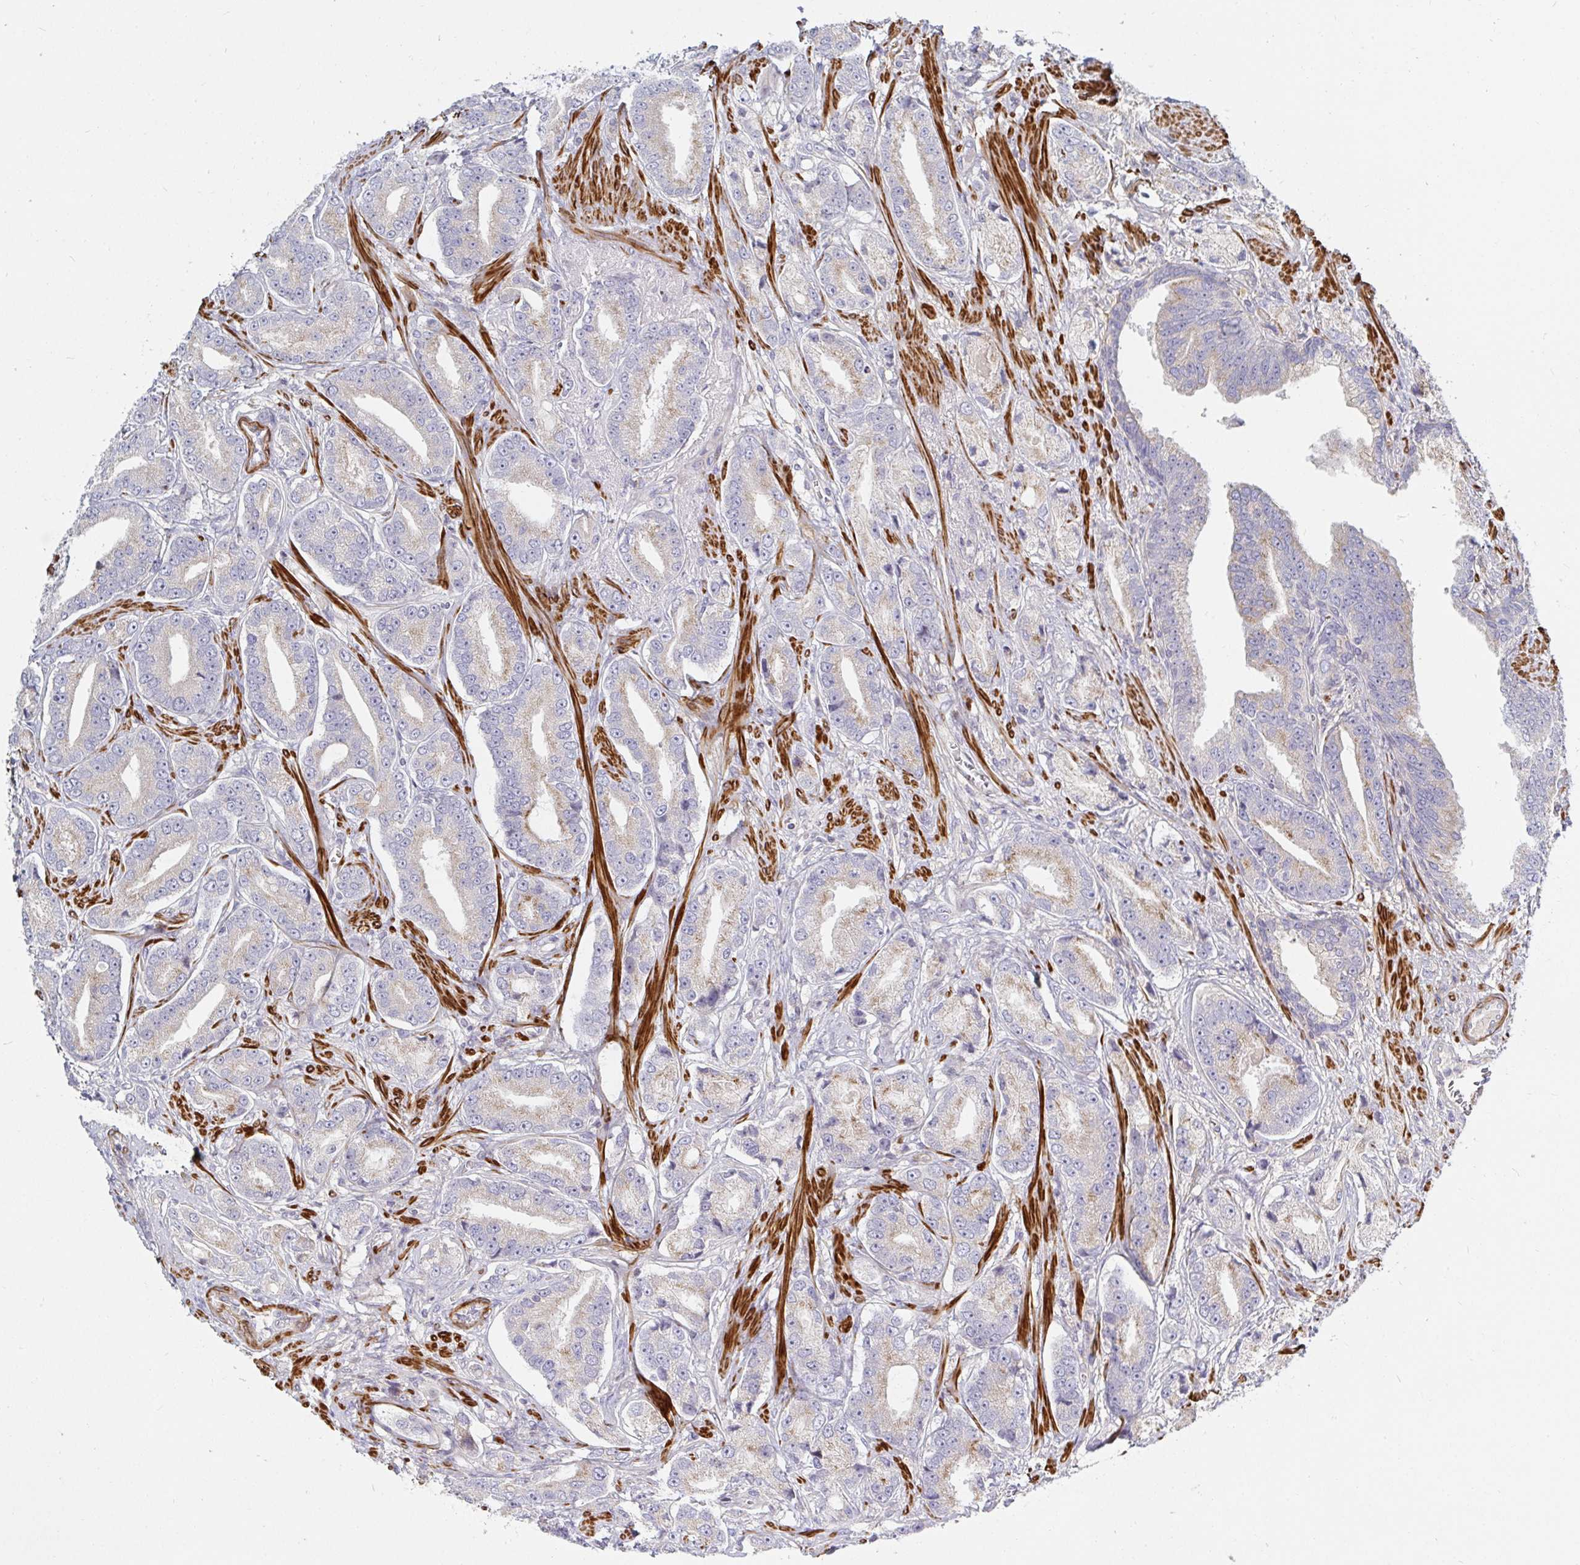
{"staining": {"intensity": "weak", "quantity": "<25%", "location": "cytoplasmic/membranous"}, "tissue": "prostate cancer", "cell_type": "Tumor cells", "image_type": "cancer", "snomed": [{"axis": "morphology", "description": "Adenocarcinoma, High grade"}, {"axis": "topography", "description": "Prostate and seminal vesicle, NOS"}], "caption": "This is an IHC micrograph of prostate cancer. There is no staining in tumor cells.", "gene": "SSH2", "patient": {"sex": "male", "age": 61}}